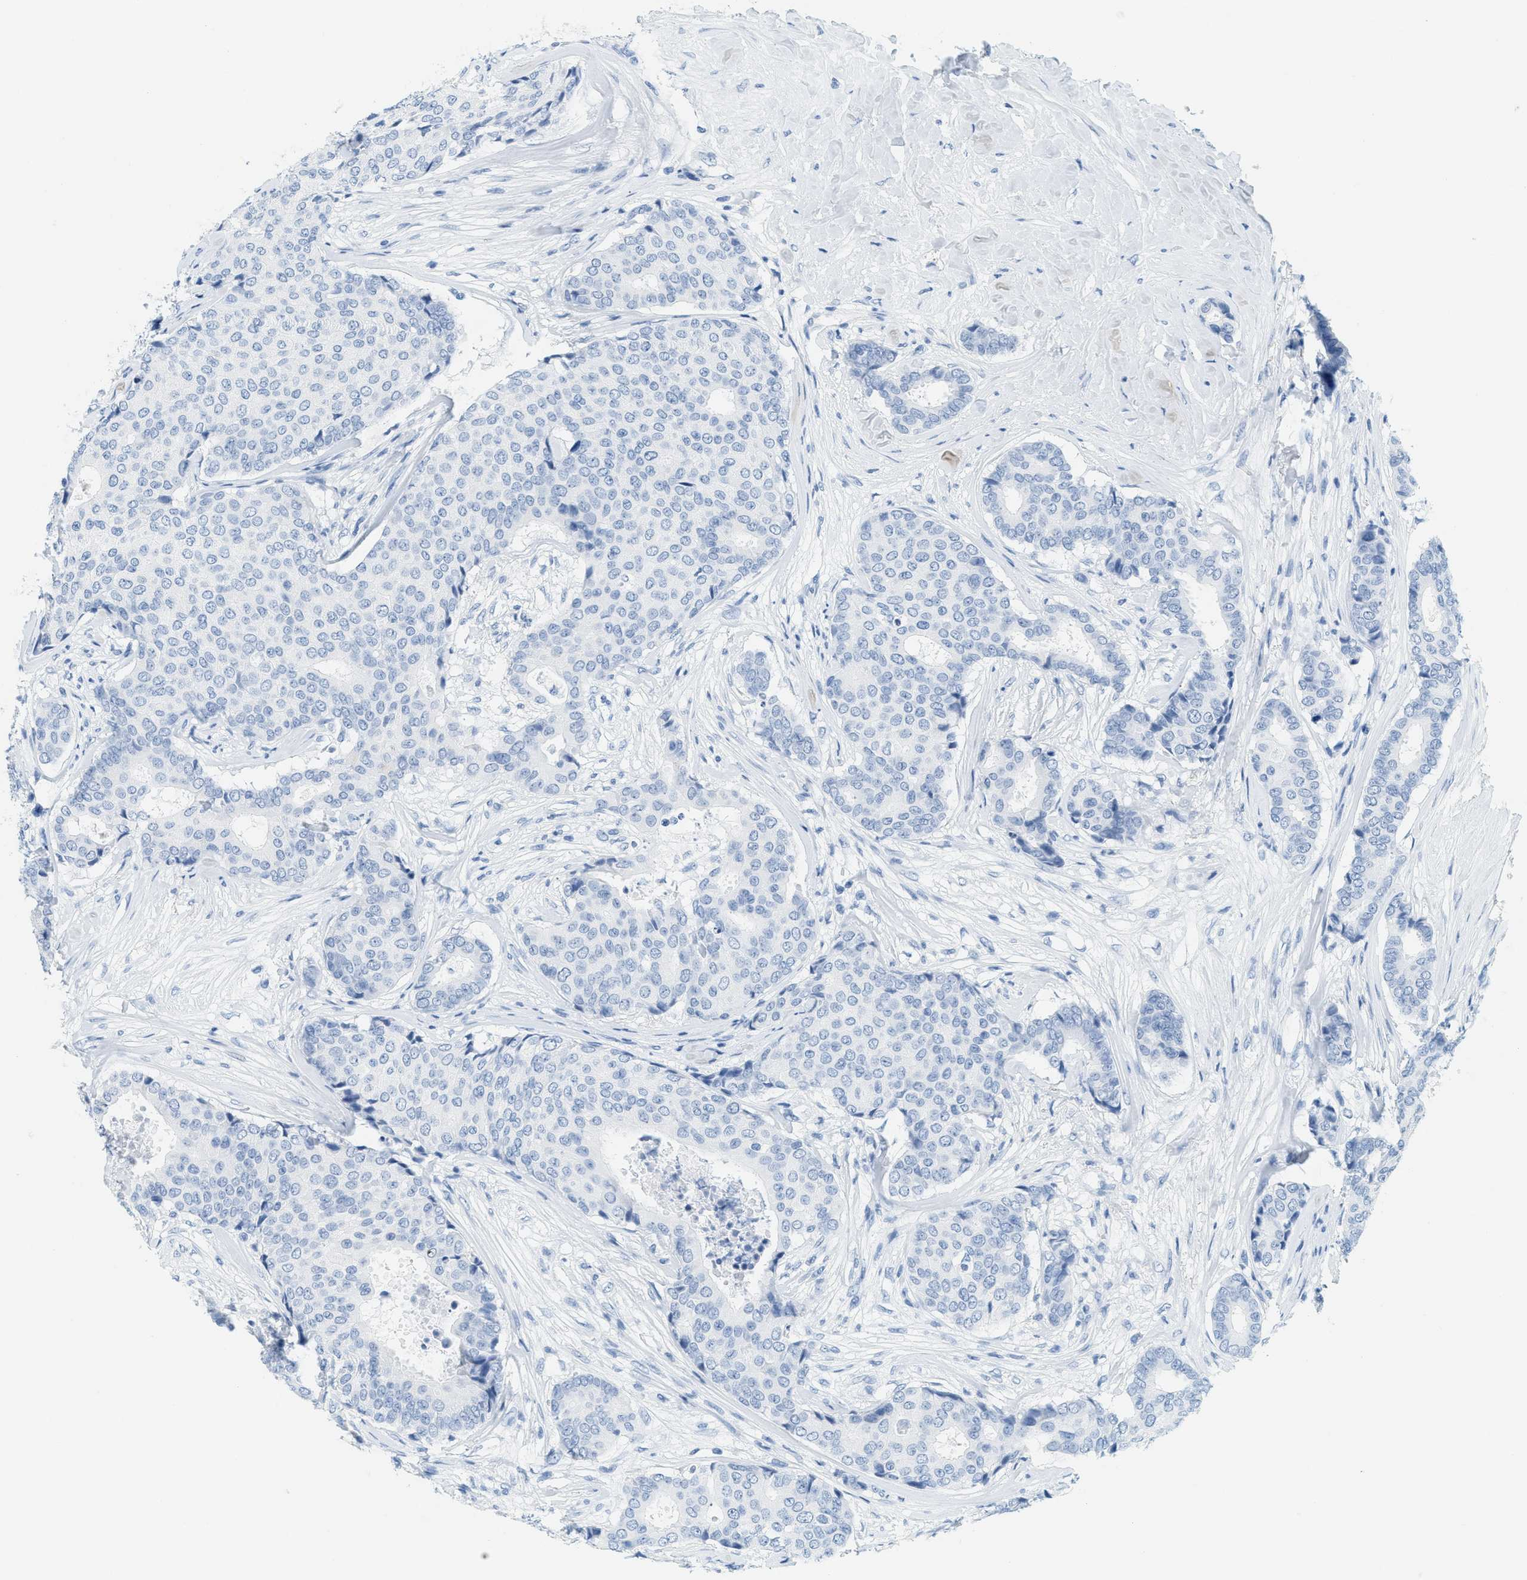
{"staining": {"intensity": "negative", "quantity": "none", "location": "none"}, "tissue": "breast cancer", "cell_type": "Tumor cells", "image_type": "cancer", "snomed": [{"axis": "morphology", "description": "Duct carcinoma"}, {"axis": "topography", "description": "Breast"}], "caption": "Immunohistochemistry (IHC) histopathology image of neoplastic tissue: breast cancer (invasive ductal carcinoma) stained with DAB (3,3'-diaminobenzidine) shows no significant protein positivity in tumor cells.", "gene": "LCN2", "patient": {"sex": "female", "age": 75}}